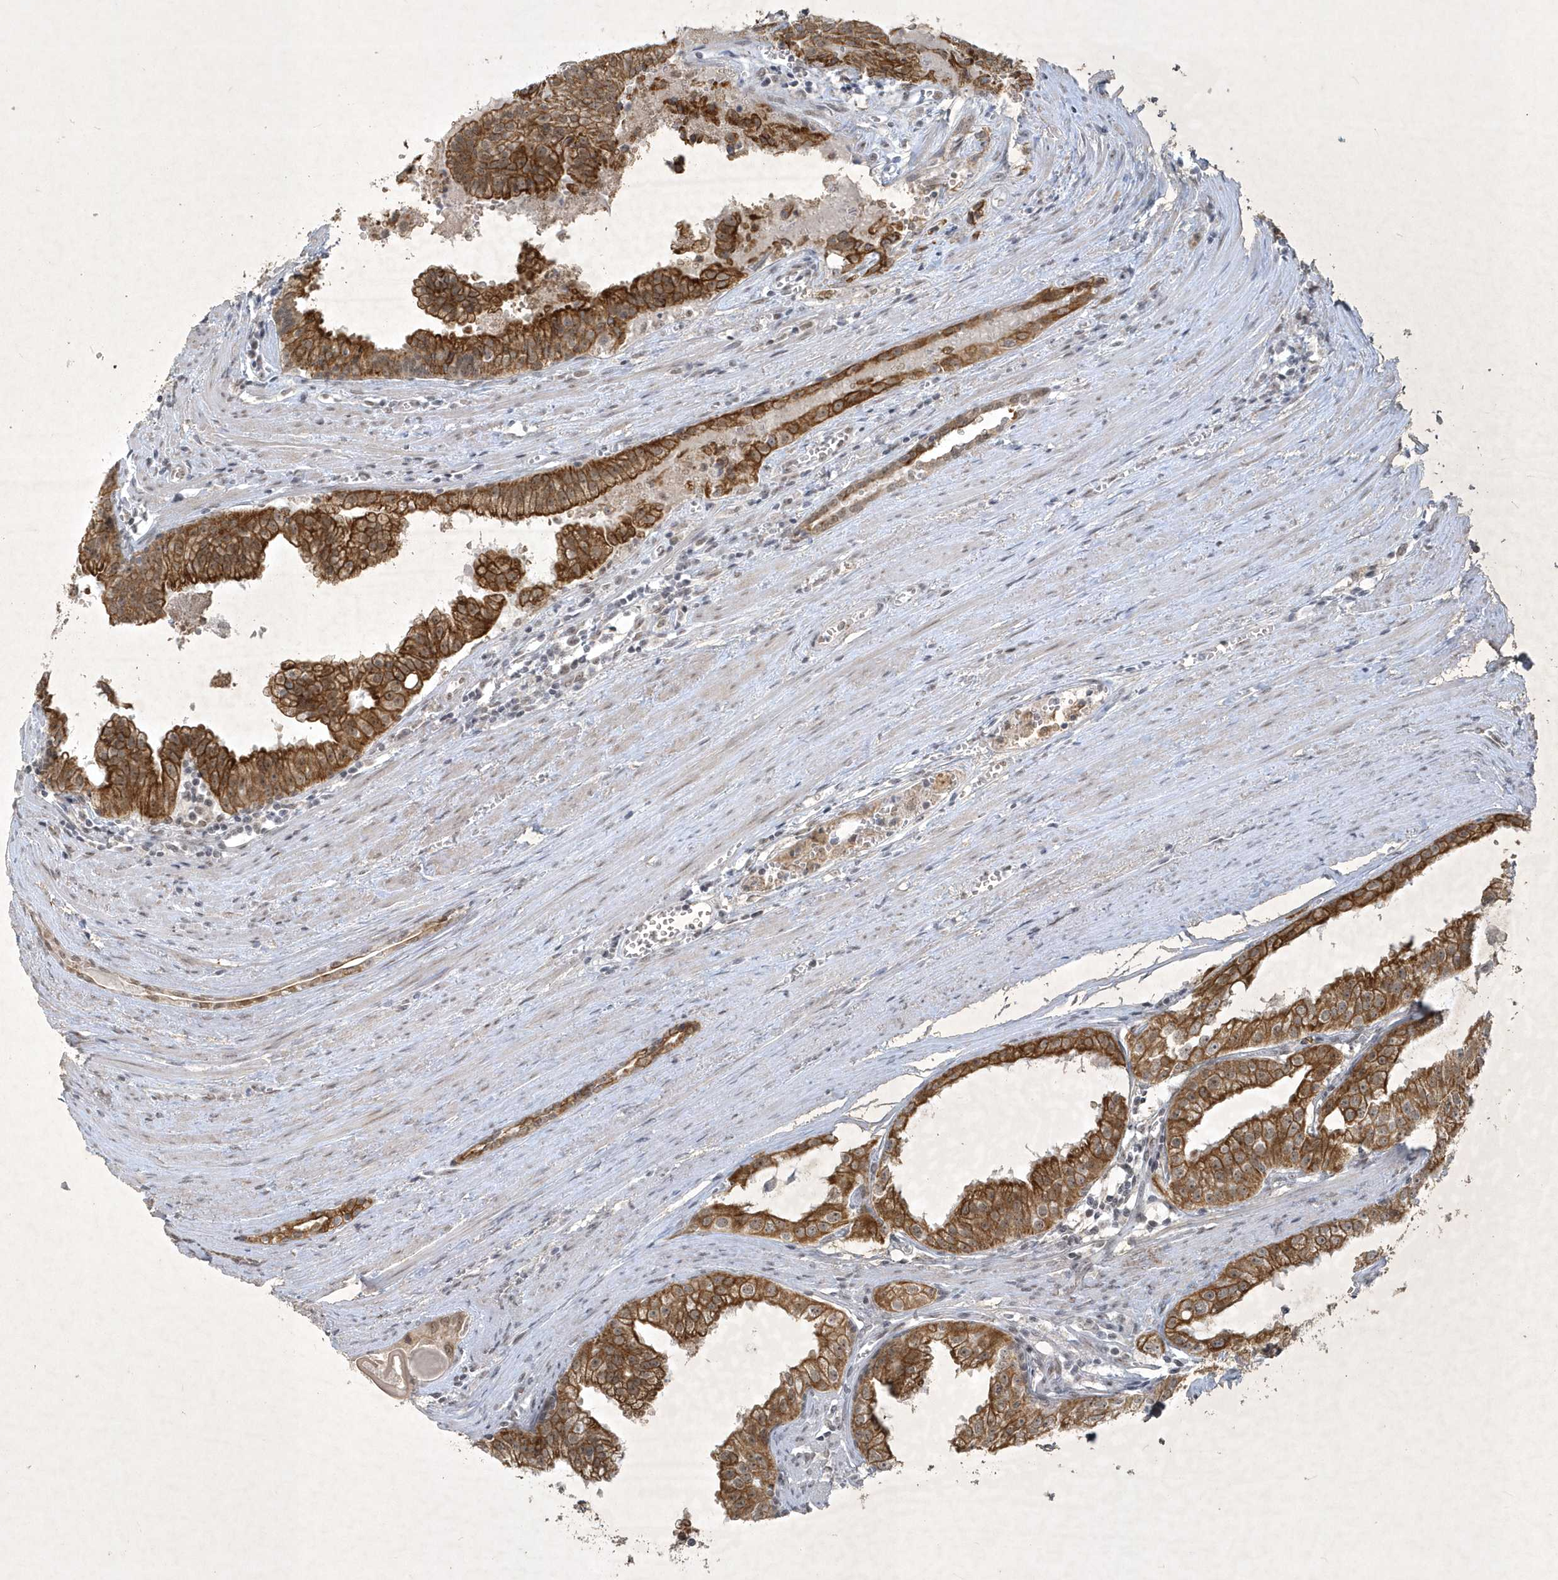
{"staining": {"intensity": "strong", "quantity": ">75%", "location": "cytoplasmic/membranous"}, "tissue": "prostate cancer", "cell_type": "Tumor cells", "image_type": "cancer", "snomed": [{"axis": "morphology", "description": "Adenocarcinoma, High grade"}, {"axis": "topography", "description": "Prostate"}], "caption": "About >75% of tumor cells in human prostate high-grade adenocarcinoma exhibit strong cytoplasmic/membranous protein positivity as visualized by brown immunohistochemical staining.", "gene": "ZBTB9", "patient": {"sex": "male", "age": 68}}